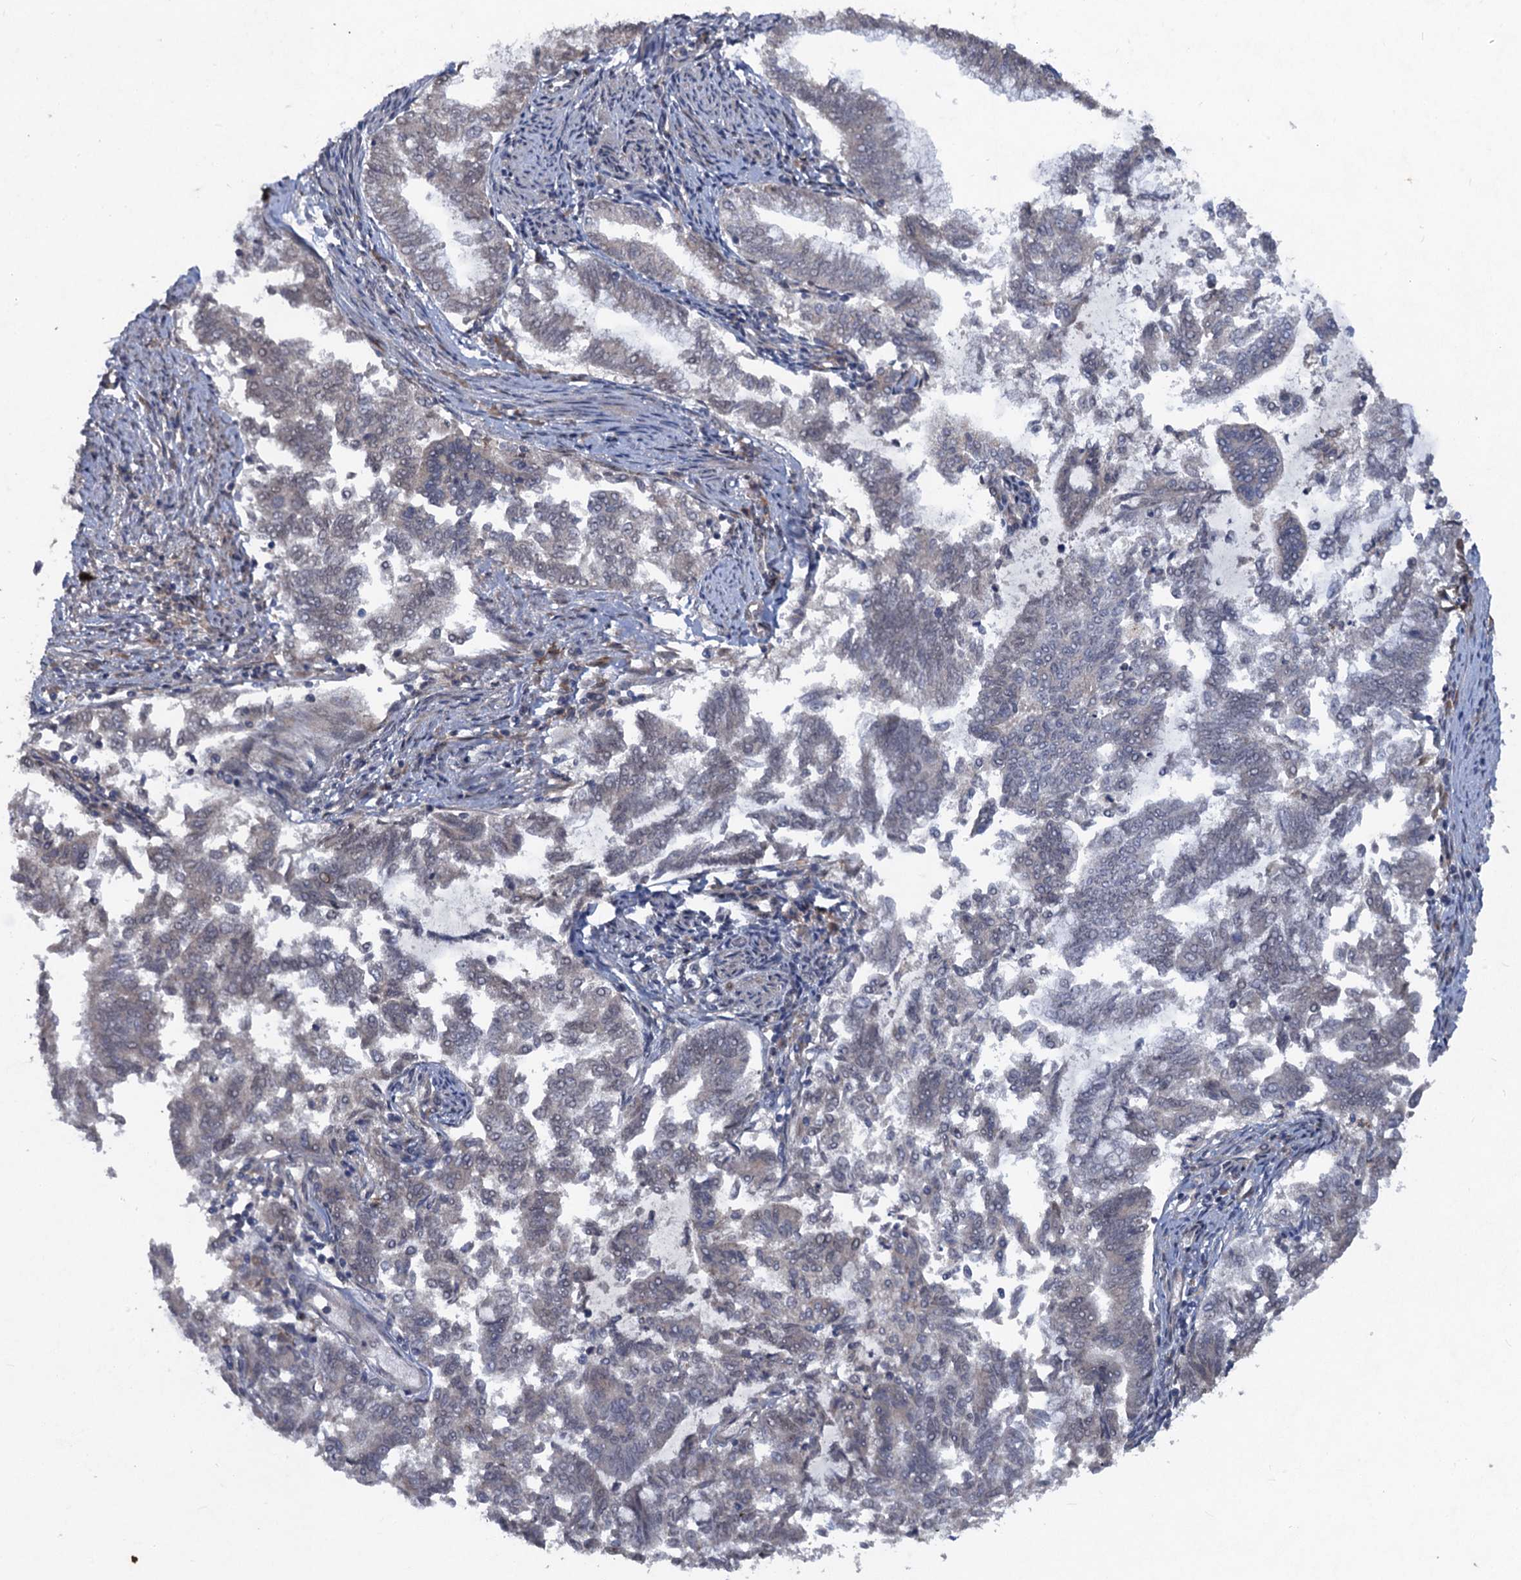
{"staining": {"intensity": "negative", "quantity": "none", "location": "none"}, "tissue": "endometrial cancer", "cell_type": "Tumor cells", "image_type": "cancer", "snomed": [{"axis": "morphology", "description": "Adenocarcinoma, NOS"}, {"axis": "topography", "description": "Endometrium"}], "caption": "Immunohistochemistry (IHC) micrograph of adenocarcinoma (endometrial) stained for a protein (brown), which exhibits no expression in tumor cells.", "gene": "NUDT22", "patient": {"sex": "female", "age": 79}}